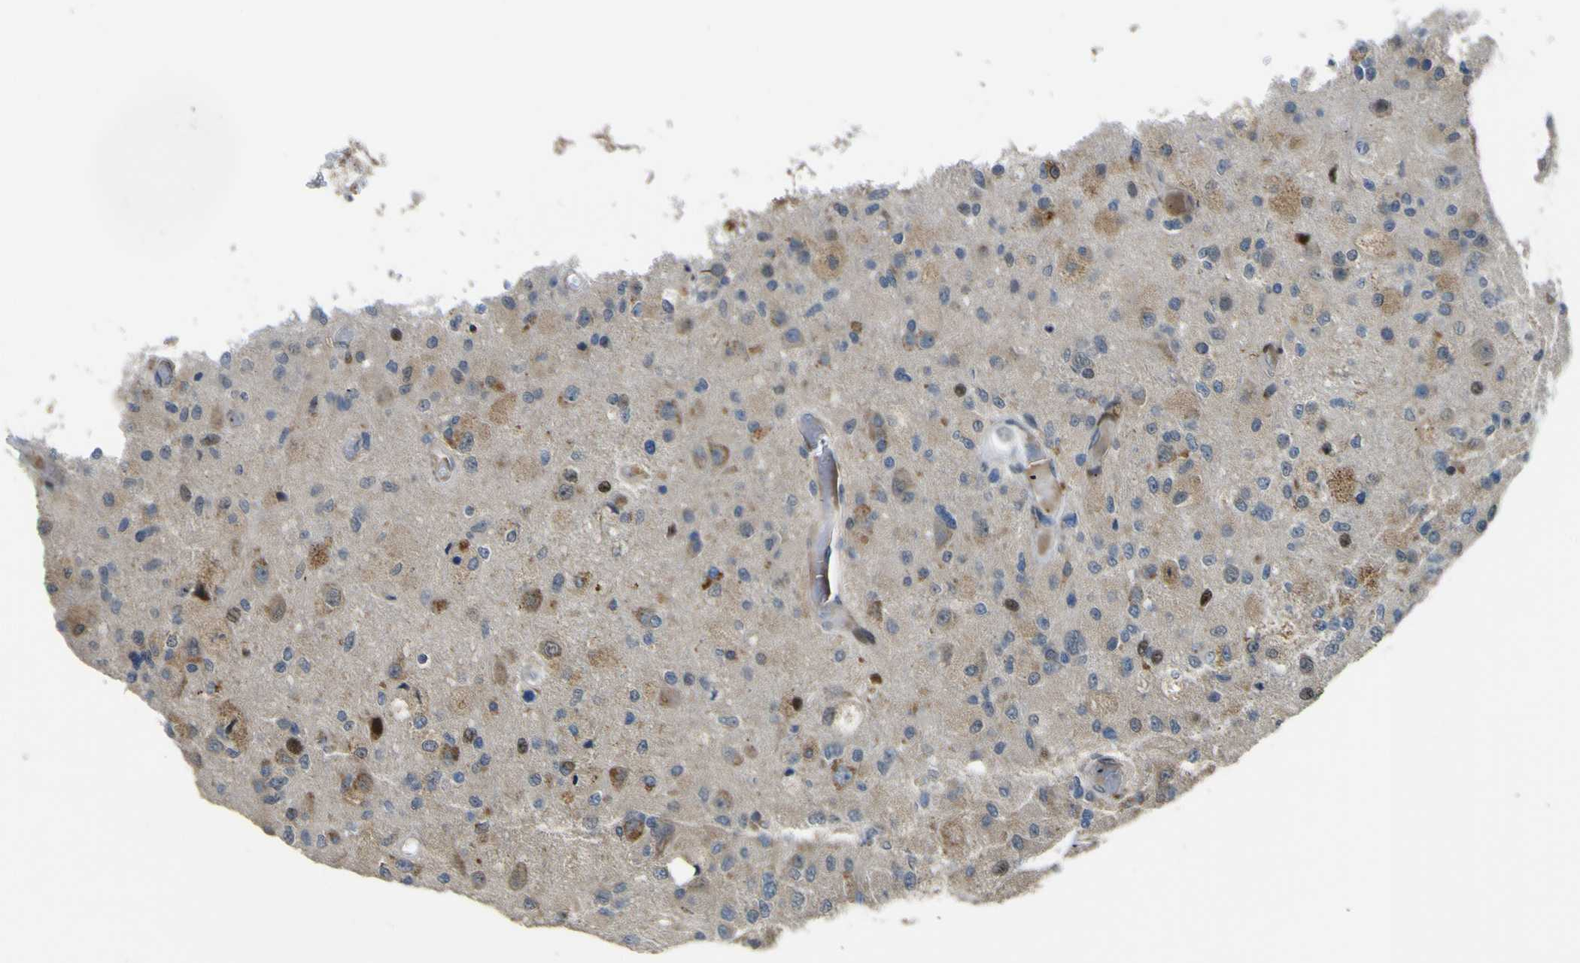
{"staining": {"intensity": "weak", "quantity": "25%-75%", "location": "cytoplasmic/membranous"}, "tissue": "glioma", "cell_type": "Tumor cells", "image_type": "cancer", "snomed": [{"axis": "morphology", "description": "Normal tissue, NOS"}, {"axis": "morphology", "description": "Glioma, malignant, High grade"}, {"axis": "topography", "description": "Cerebral cortex"}], "caption": "Human glioma stained with a brown dye demonstrates weak cytoplasmic/membranous positive expression in approximately 25%-75% of tumor cells.", "gene": "LBHD1", "patient": {"sex": "male", "age": 77}}